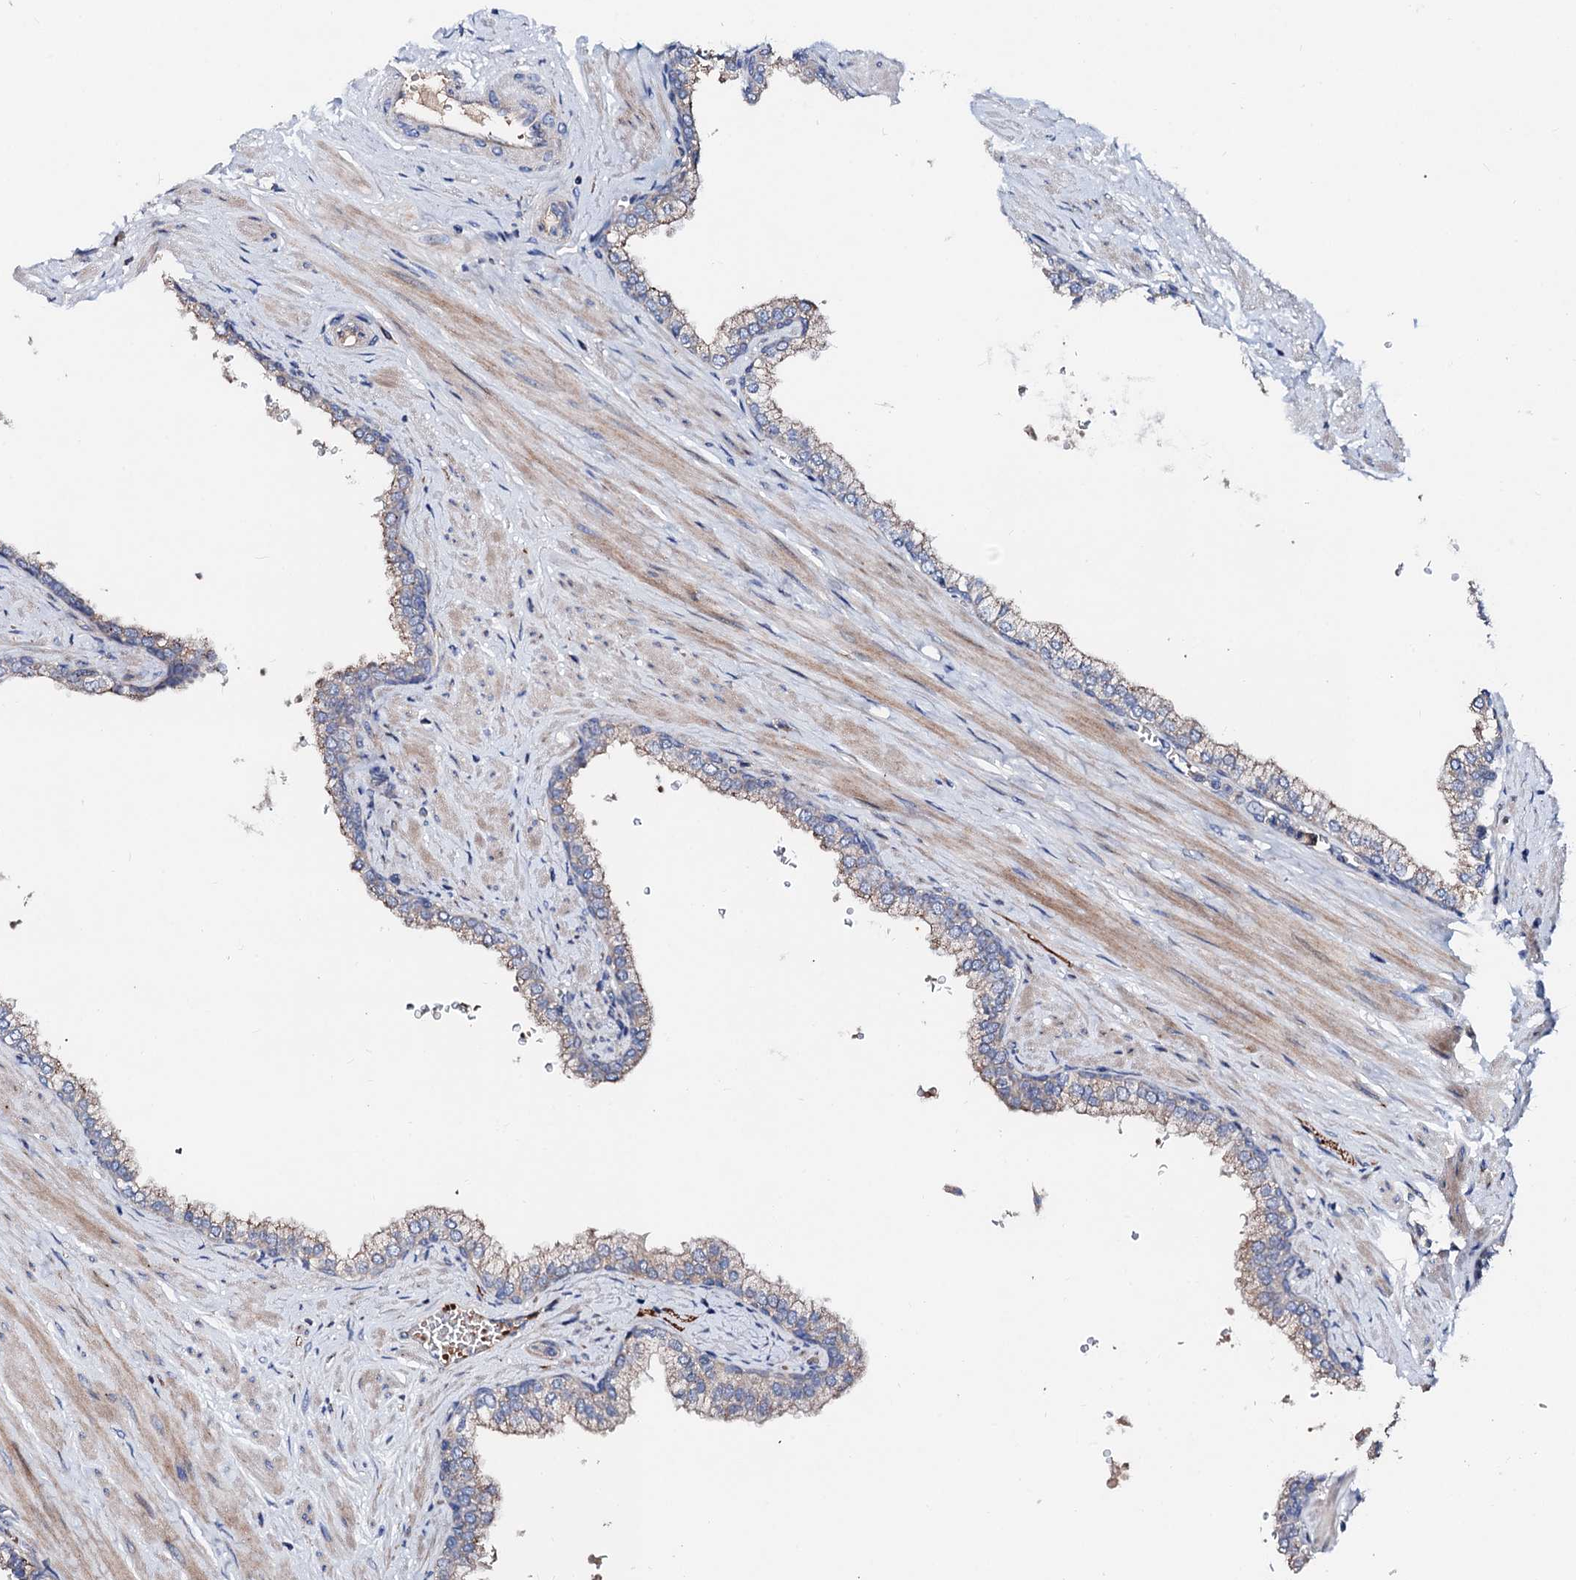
{"staining": {"intensity": "weak", "quantity": "25%-75%", "location": "cytoplasmic/membranous"}, "tissue": "prostate", "cell_type": "Glandular cells", "image_type": "normal", "snomed": [{"axis": "morphology", "description": "Normal tissue, NOS"}, {"axis": "morphology", "description": "Urothelial carcinoma, Low grade"}, {"axis": "topography", "description": "Urinary bladder"}, {"axis": "topography", "description": "Prostate"}], "caption": "Immunohistochemistry staining of normal prostate, which shows low levels of weak cytoplasmic/membranous staining in approximately 25%-75% of glandular cells indicating weak cytoplasmic/membranous protein expression. The staining was performed using DAB (3,3'-diaminobenzidine) (brown) for protein detection and nuclei were counterstained in hematoxylin (blue).", "gene": "SLC10A7", "patient": {"sex": "male", "age": 60}}